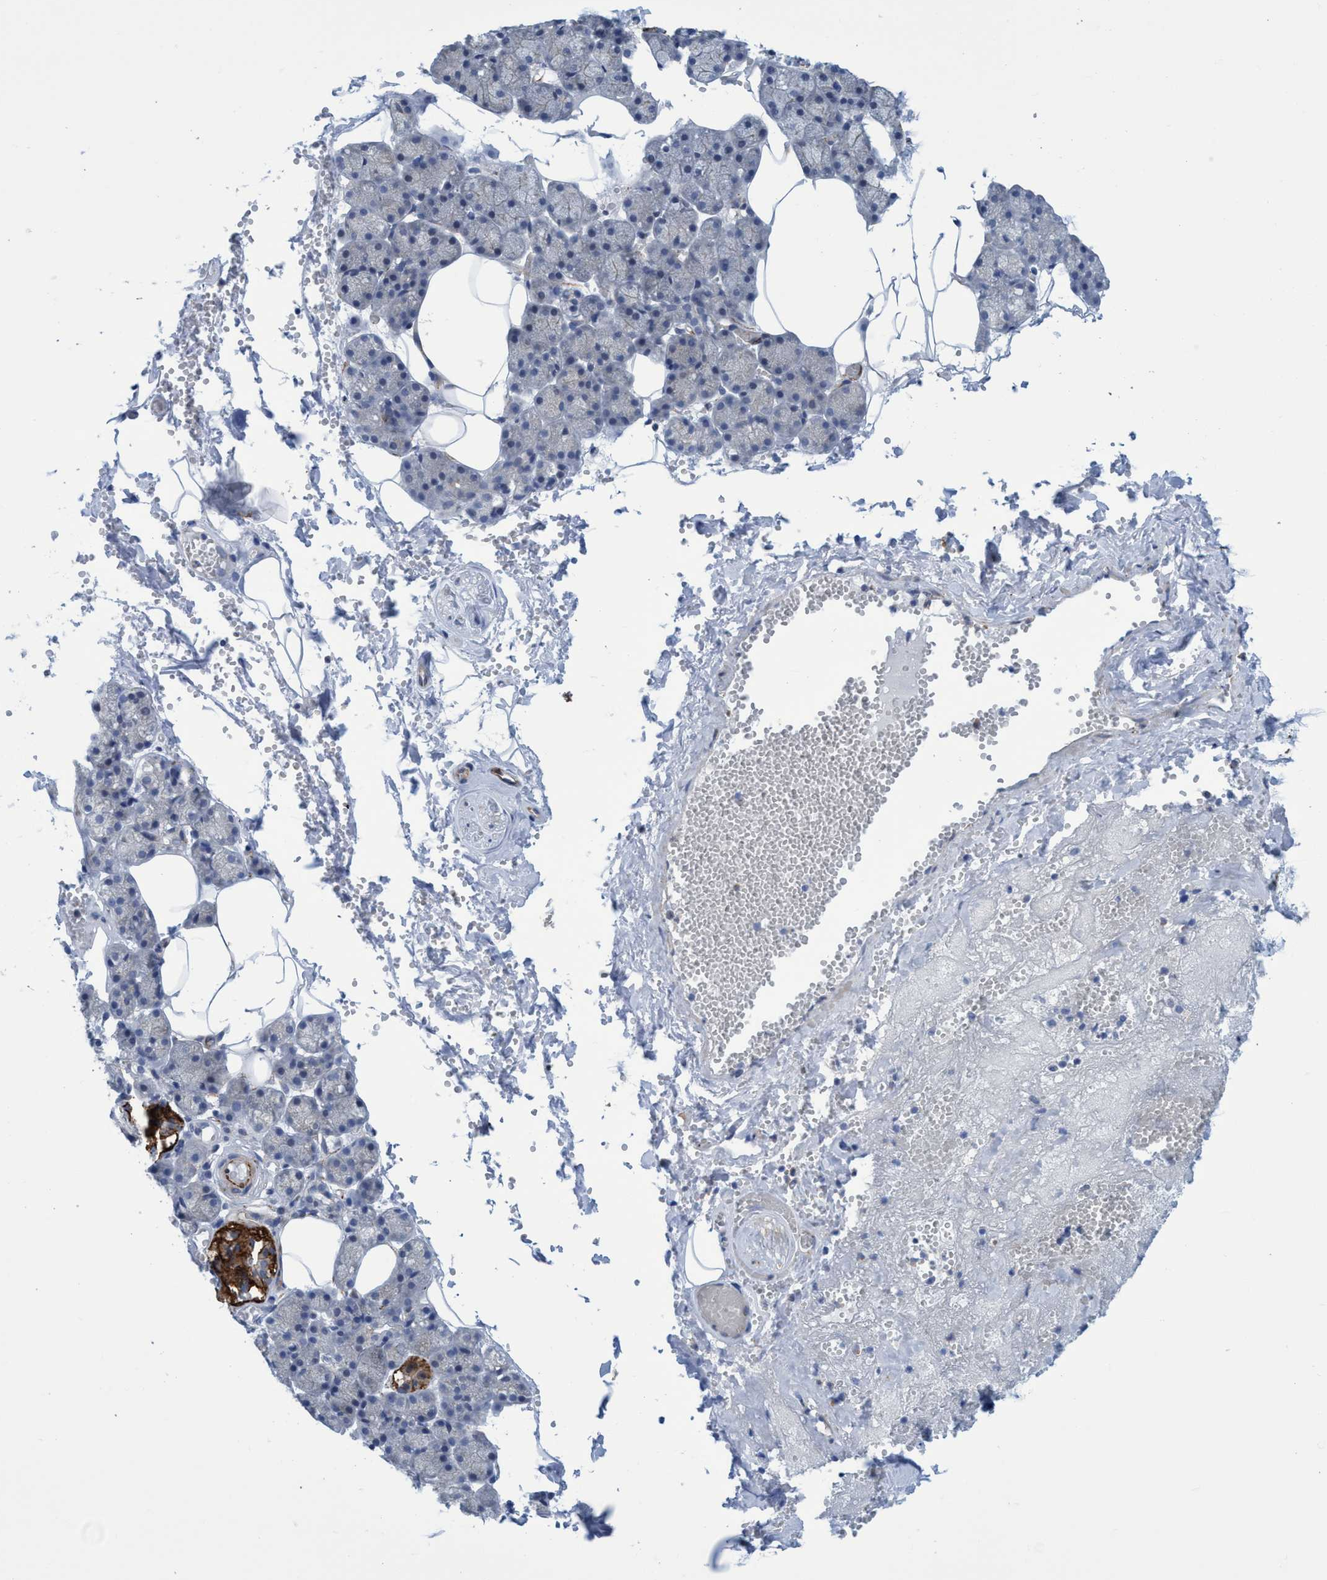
{"staining": {"intensity": "strong", "quantity": "<25%", "location": "cytoplasmic/membranous"}, "tissue": "salivary gland", "cell_type": "Glandular cells", "image_type": "normal", "snomed": [{"axis": "morphology", "description": "Normal tissue, NOS"}, {"axis": "topography", "description": "Salivary gland"}], "caption": "Immunohistochemistry (IHC) micrograph of unremarkable salivary gland stained for a protein (brown), which exhibits medium levels of strong cytoplasmic/membranous expression in approximately <25% of glandular cells.", "gene": "SLC43A2", "patient": {"sex": "male", "age": 62}}